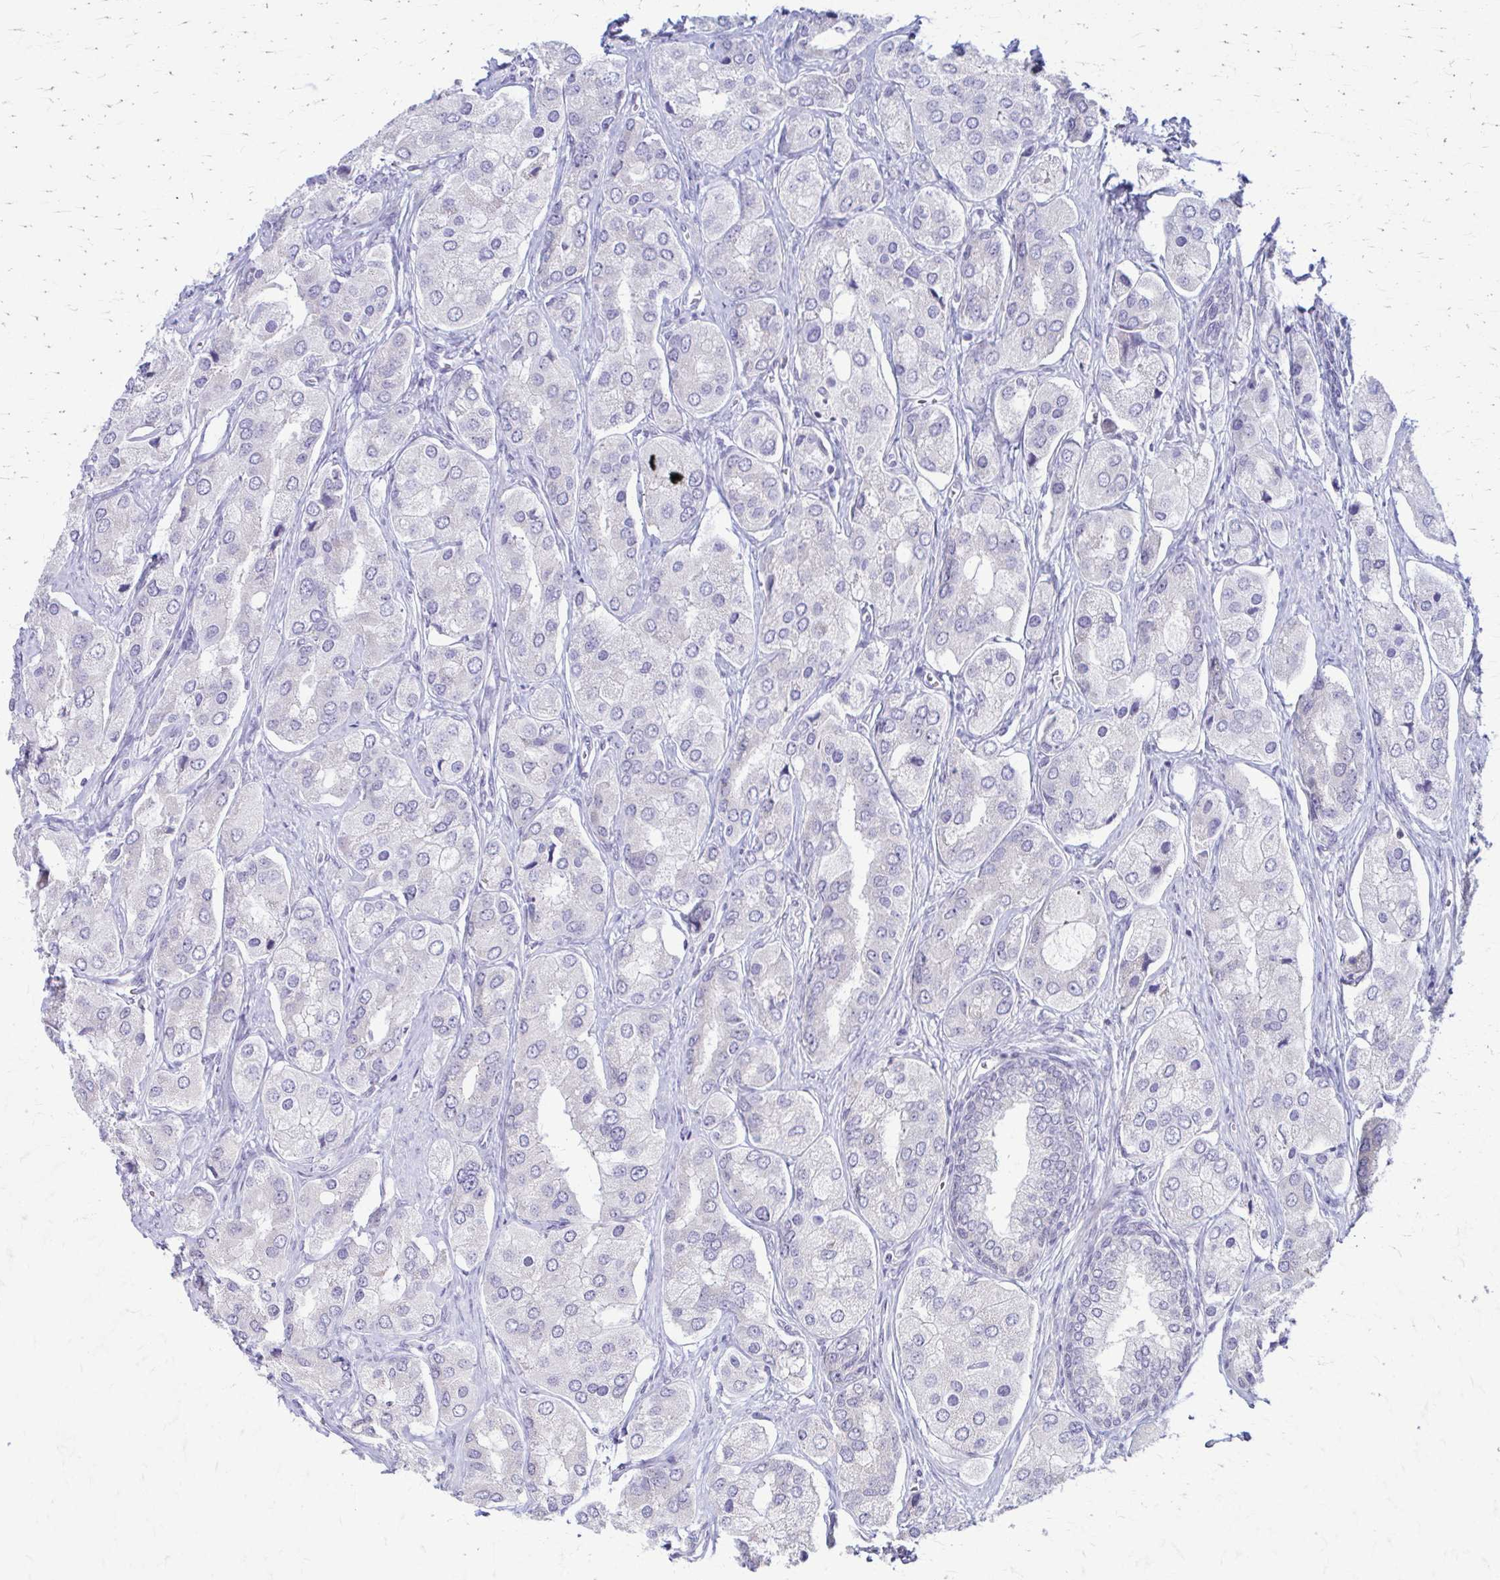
{"staining": {"intensity": "negative", "quantity": "none", "location": "none"}, "tissue": "prostate cancer", "cell_type": "Tumor cells", "image_type": "cancer", "snomed": [{"axis": "morphology", "description": "Adenocarcinoma, Low grade"}, {"axis": "topography", "description": "Prostate"}], "caption": "There is no significant expression in tumor cells of prostate cancer (low-grade adenocarcinoma). (Stains: DAB IHC with hematoxylin counter stain, Microscopy: brightfield microscopy at high magnification).", "gene": "PIK3AP1", "patient": {"sex": "male", "age": 69}}